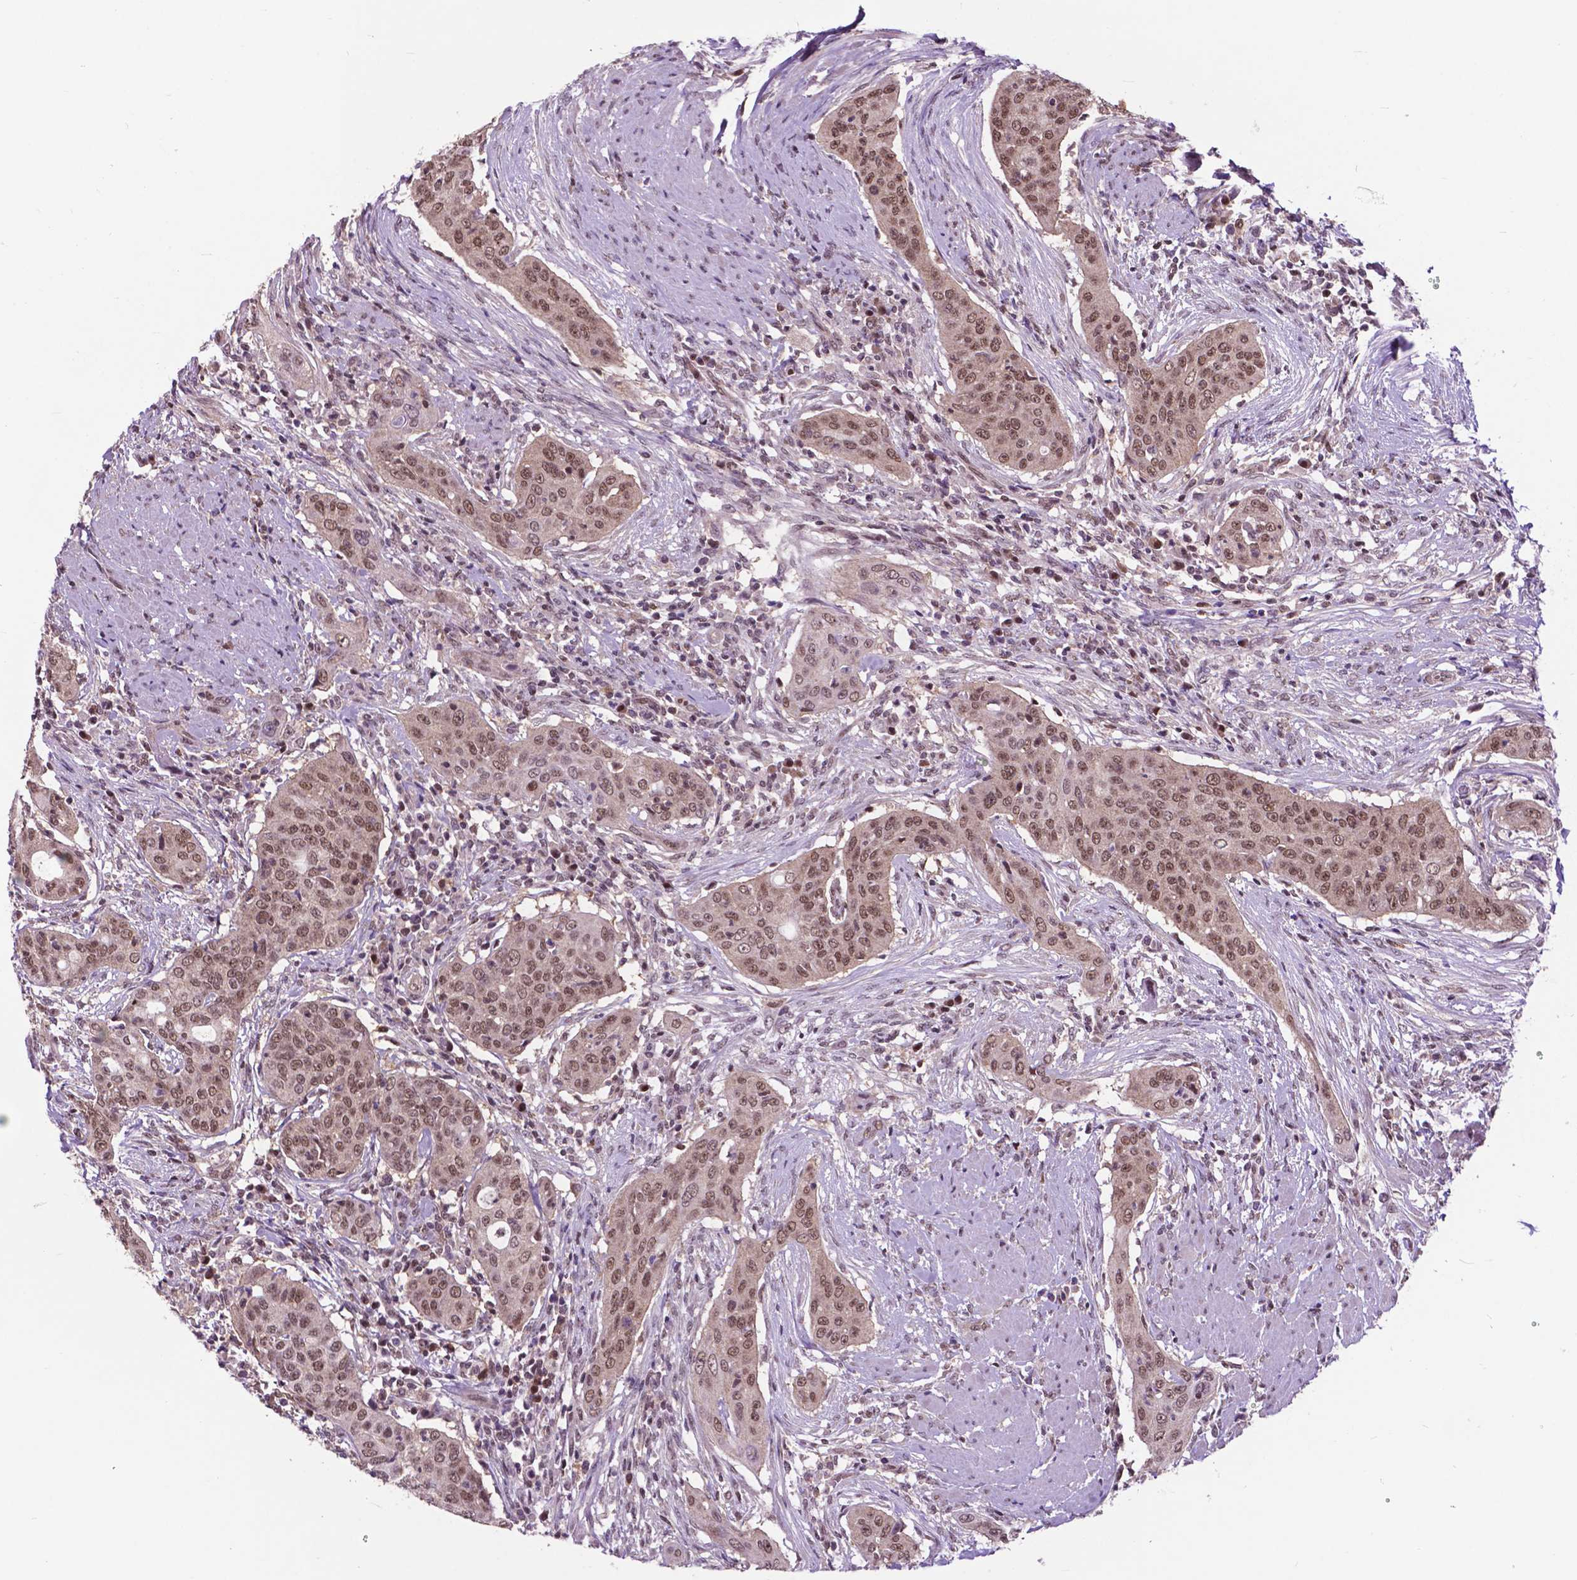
{"staining": {"intensity": "moderate", "quantity": ">75%", "location": "nuclear"}, "tissue": "urothelial cancer", "cell_type": "Tumor cells", "image_type": "cancer", "snomed": [{"axis": "morphology", "description": "Urothelial carcinoma, High grade"}, {"axis": "topography", "description": "Urinary bladder"}], "caption": "A micrograph of urothelial carcinoma (high-grade) stained for a protein demonstrates moderate nuclear brown staining in tumor cells. The staining is performed using DAB (3,3'-diaminobenzidine) brown chromogen to label protein expression. The nuclei are counter-stained blue using hematoxylin.", "gene": "FAF1", "patient": {"sex": "male", "age": 82}}